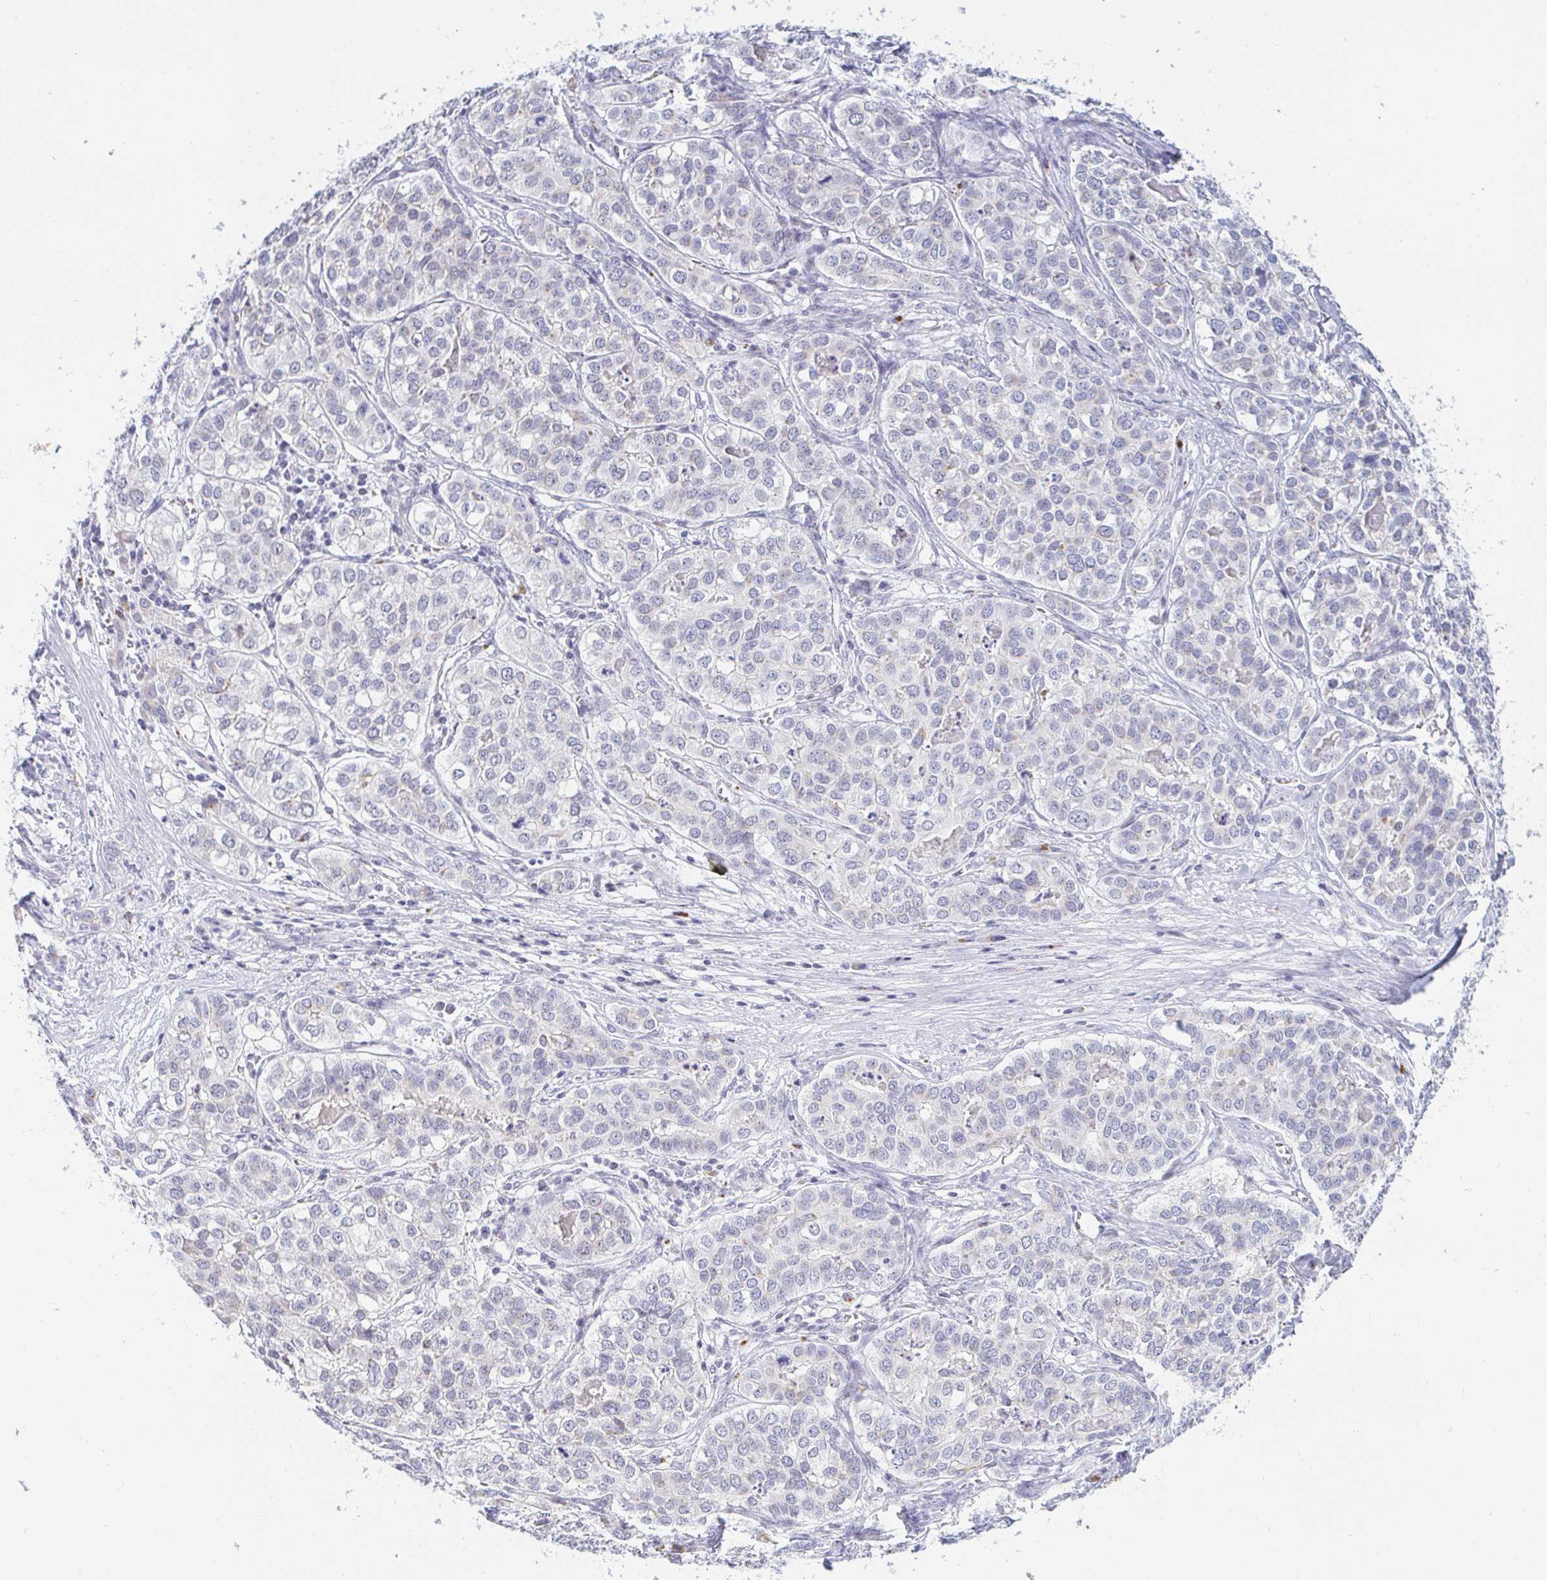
{"staining": {"intensity": "negative", "quantity": "none", "location": "none"}, "tissue": "liver cancer", "cell_type": "Tumor cells", "image_type": "cancer", "snomed": [{"axis": "morphology", "description": "Cholangiocarcinoma"}, {"axis": "topography", "description": "Liver"}], "caption": "IHC photomicrograph of human liver cancer (cholangiocarcinoma) stained for a protein (brown), which shows no staining in tumor cells. (DAB (3,3'-diaminobenzidine) immunohistochemistry, high magnification).", "gene": "OR51D1", "patient": {"sex": "male", "age": 56}}